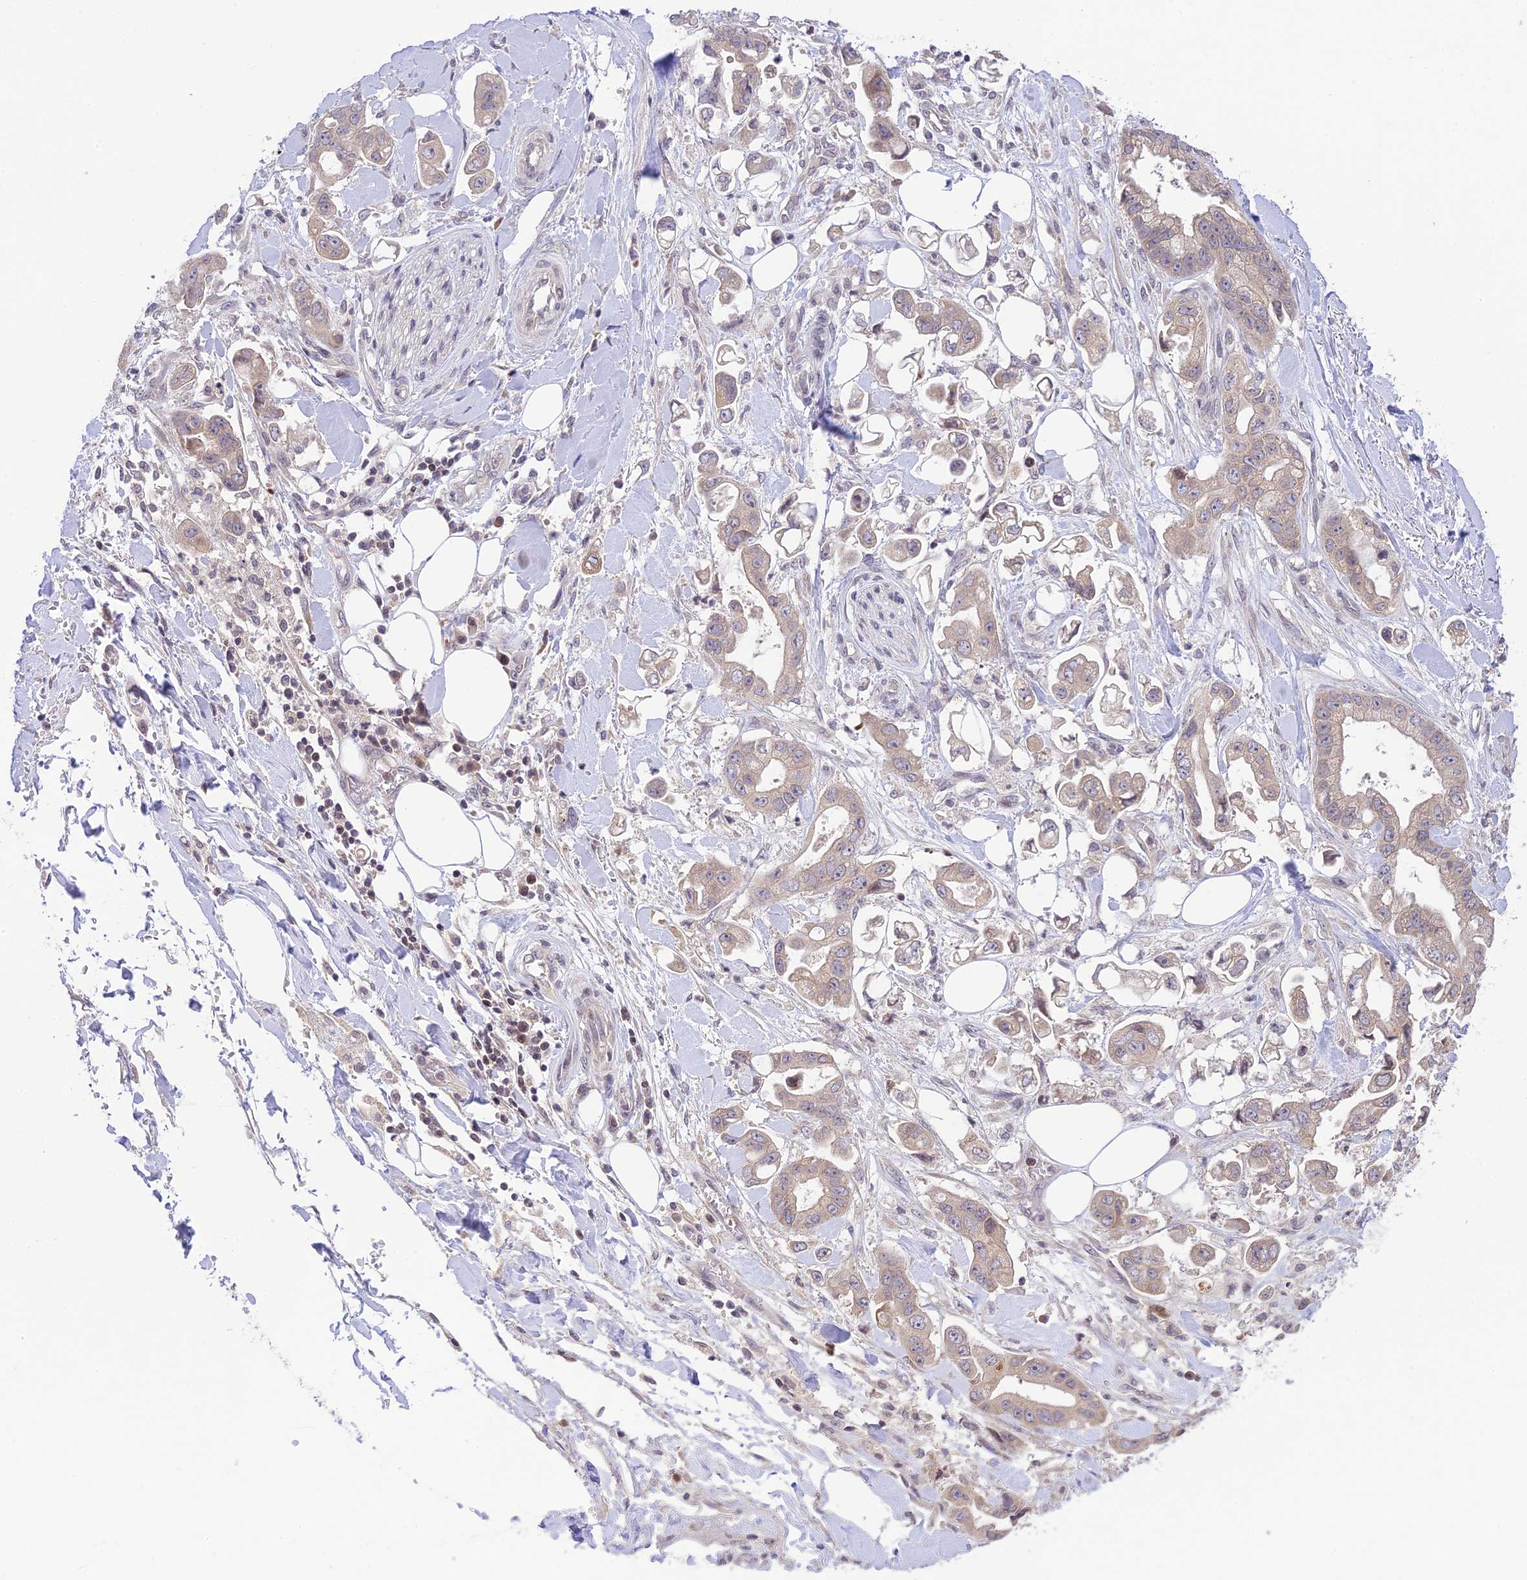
{"staining": {"intensity": "weak", "quantity": "25%-75%", "location": "cytoplasmic/membranous"}, "tissue": "stomach cancer", "cell_type": "Tumor cells", "image_type": "cancer", "snomed": [{"axis": "morphology", "description": "Adenocarcinoma, NOS"}, {"axis": "topography", "description": "Stomach"}], "caption": "There is low levels of weak cytoplasmic/membranous positivity in tumor cells of stomach cancer (adenocarcinoma), as demonstrated by immunohistochemical staining (brown color).", "gene": "TEKT1", "patient": {"sex": "male", "age": 62}}